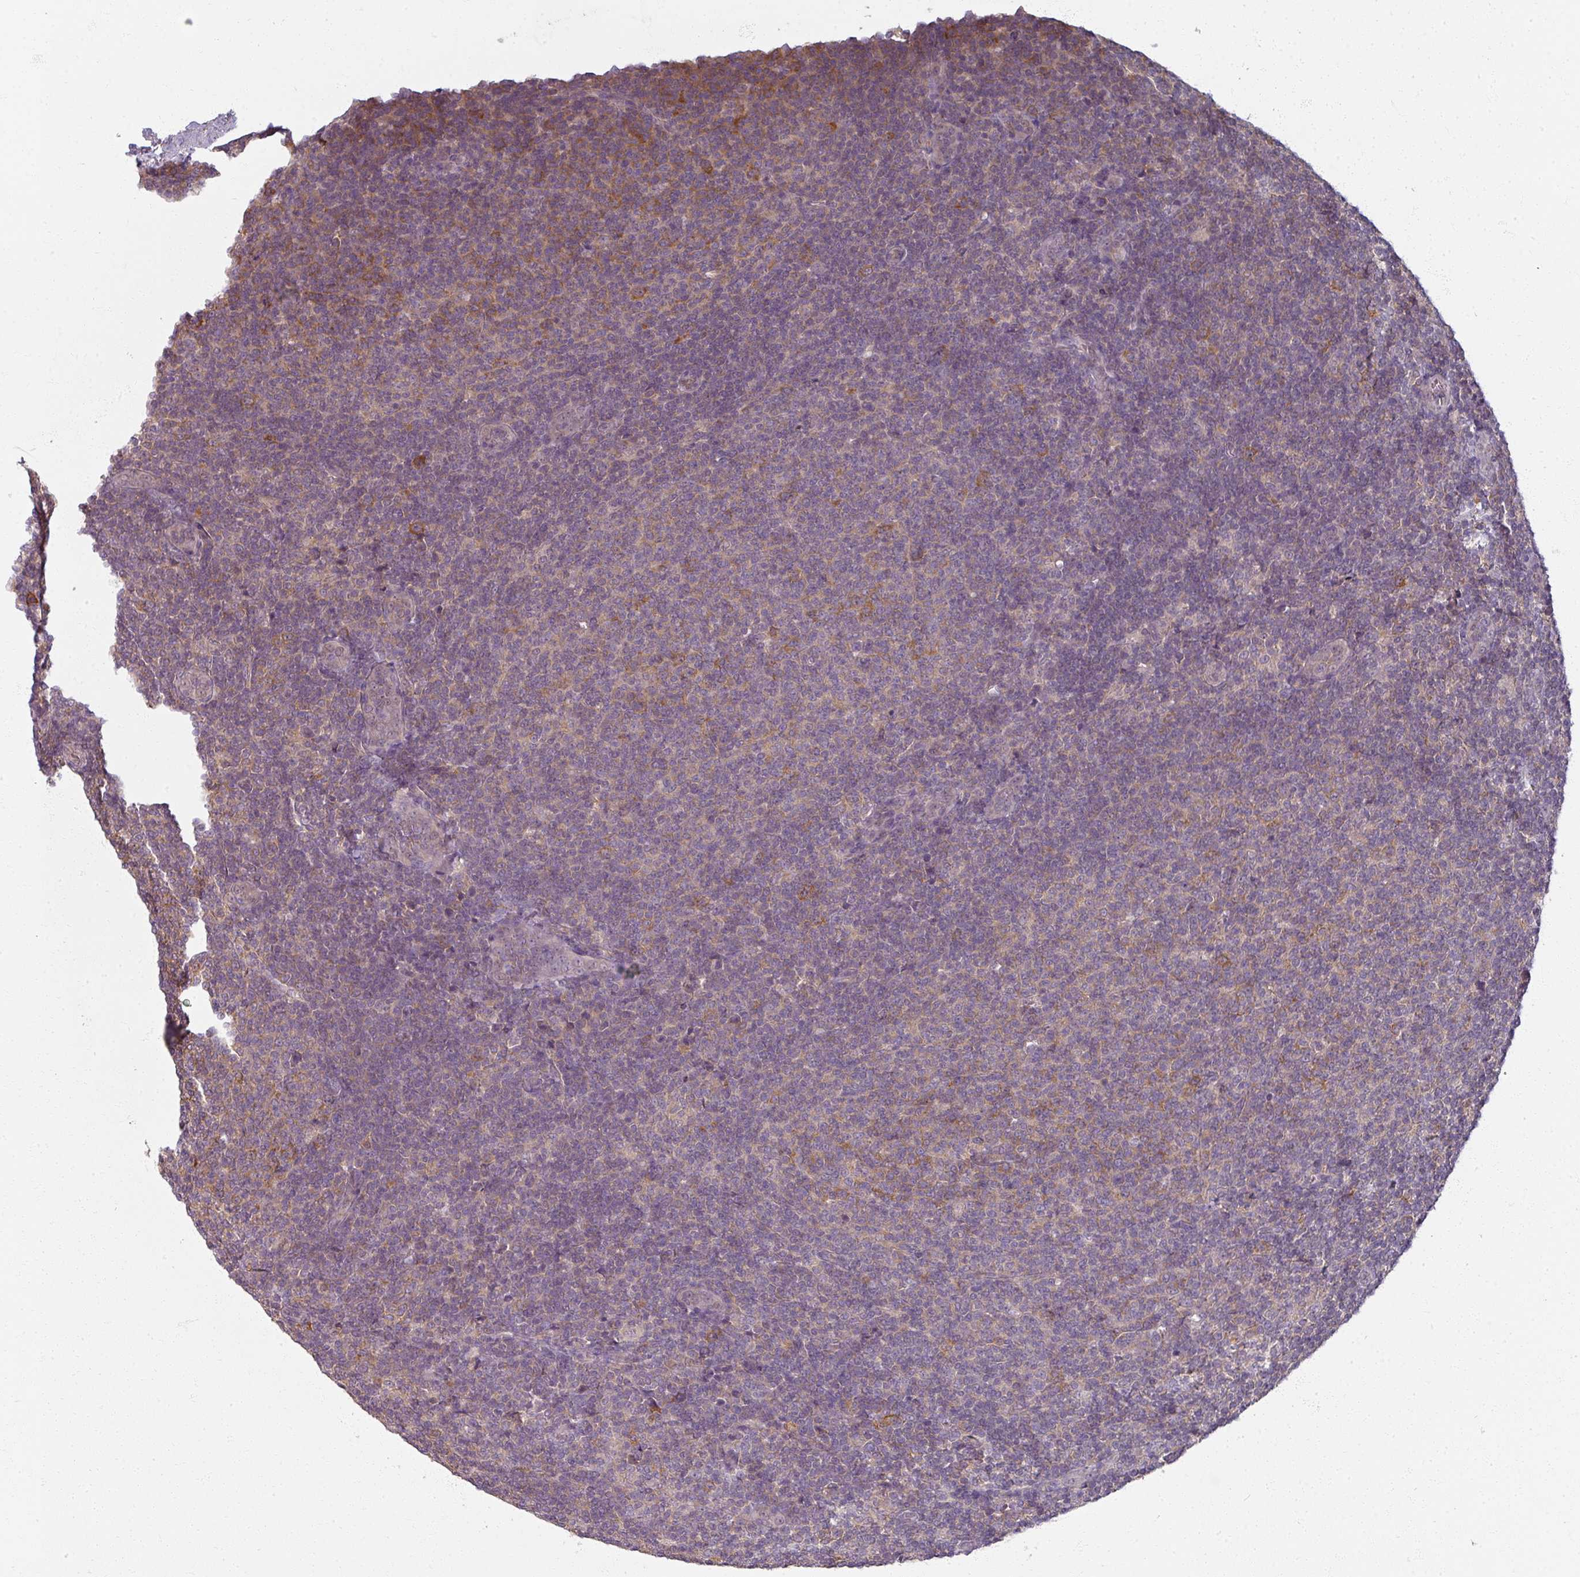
{"staining": {"intensity": "negative", "quantity": "none", "location": "none"}, "tissue": "lymphoma", "cell_type": "Tumor cells", "image_type": "cancer", "snomed": [{"axis": "morphology", "description": "Malignant lymphoma, non-Hodgkin's type, Low grade"}, {"axis": "topography", "description": "Lymph node"}], "caption": "Lymphoma stained for a protein using immunohistochemistry (IHC) shows no positivity tumor cells.", "gene": "AGPAT4", "patient": {"sex": "male", "age": 66}}